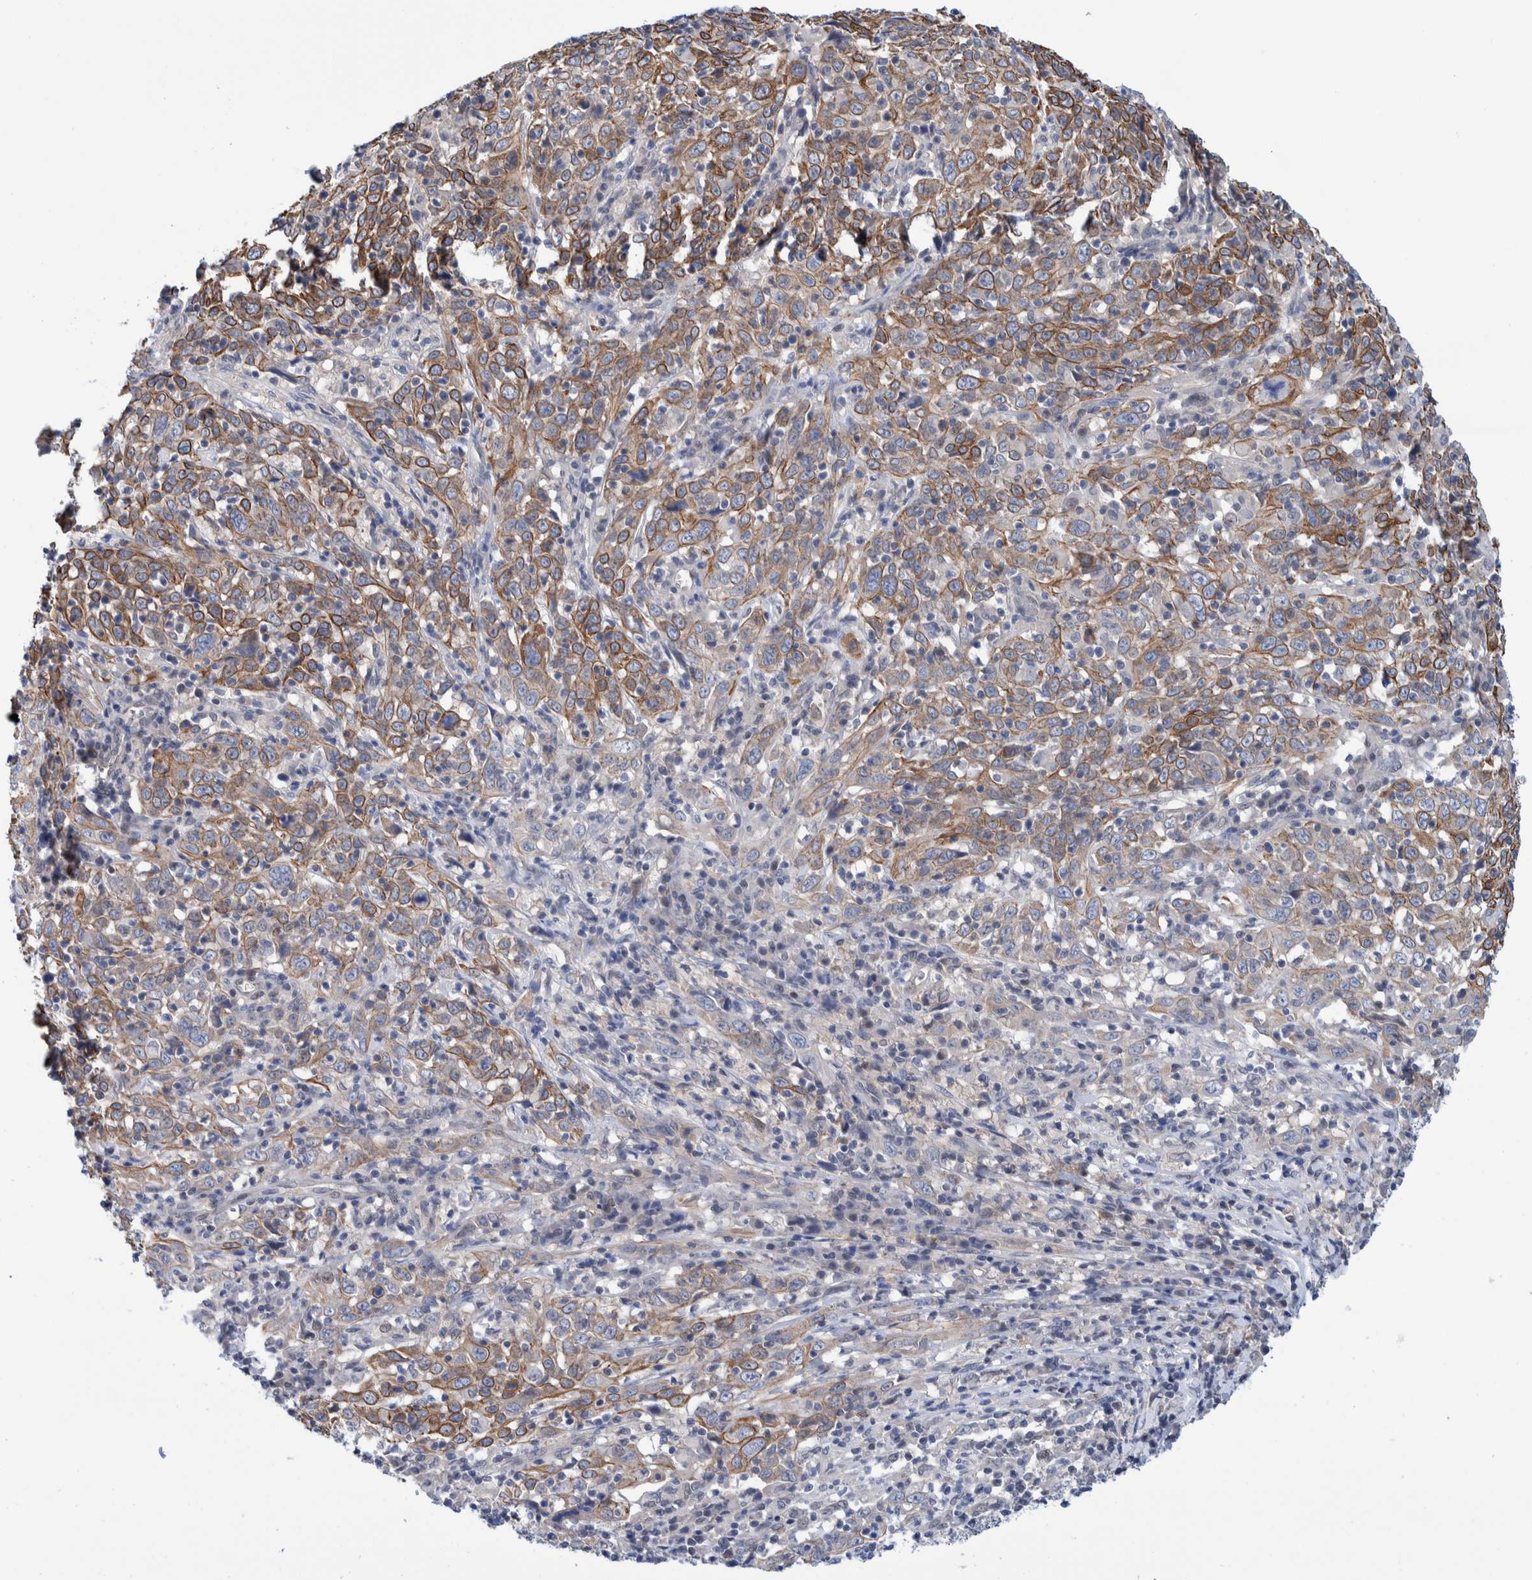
{"staining": {"intensity": "moderate", "quantity": ">75%", "location": "cytoplasmic/membranous"}, "tissue": "cervical cancer", "cell_type": "Tumor cells", "image_type": "cancer", "snomed": [{"axis": "morphology", "description": "Squamous cell carcinoma, NOS"}, {"axis": "topography", "description": "Cervix"}], "caption": "A medium amount of moderate cytoplasmic/membranous expression is identified in about >75% of tumor cells in squamous cell carcinoma (cervical) tissue.", "gene": "PFAS", "patient": {"sex": "female", "age": 46}}